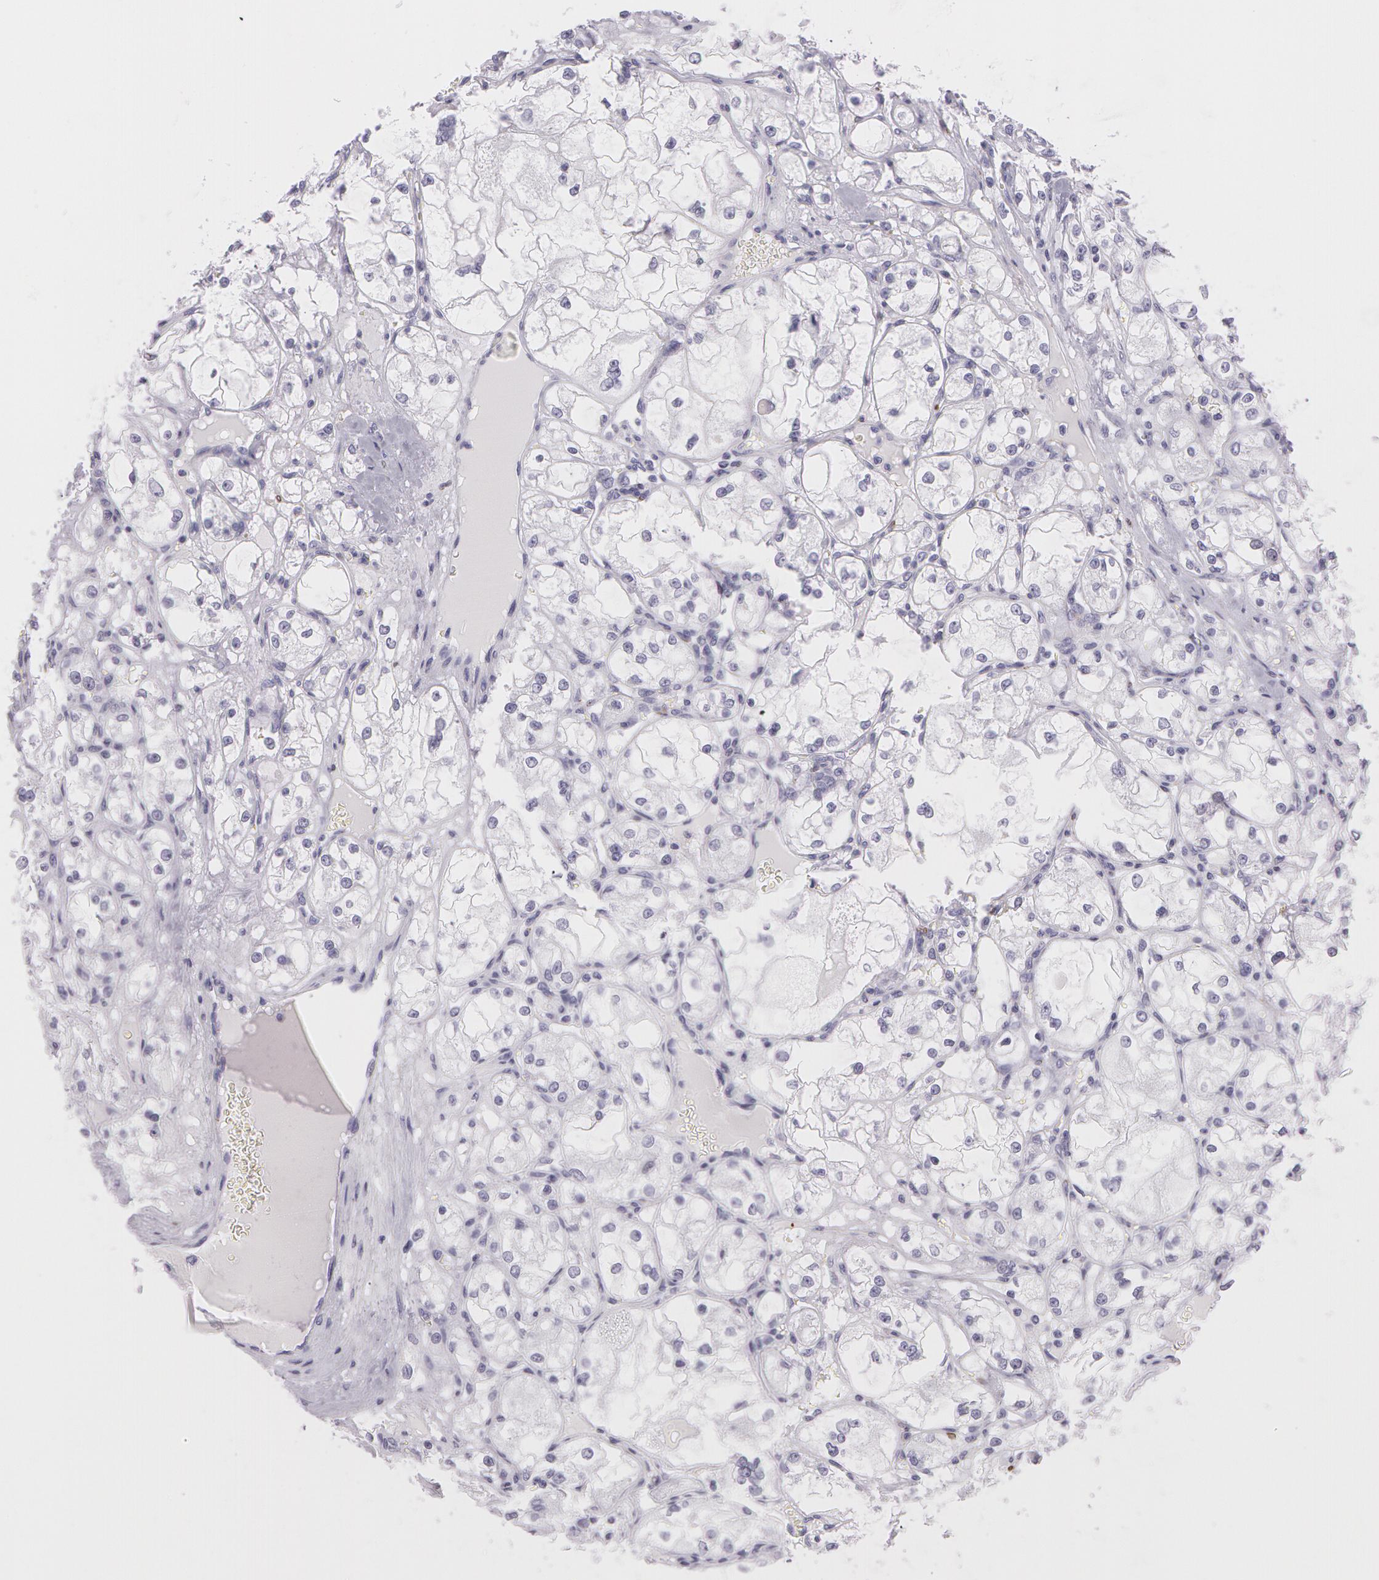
{"staining": {"intensity": "negative", "quantity": "none", "location": "none"}, "tissue": "renal cancer", "cell_type": "Tumor cells", "image_type": "cancer", "snomed": [{"axis": "morphology", "description": "Adenocarcinoma, NOS"}, {"axis": "topography", "description": "Kidney"}], "caption": "Tumor cells show no significant staining in renal cancer (adenocarcinoma).", "gene": "SNCG", "patient": {"sex": "male", "age": 61}}